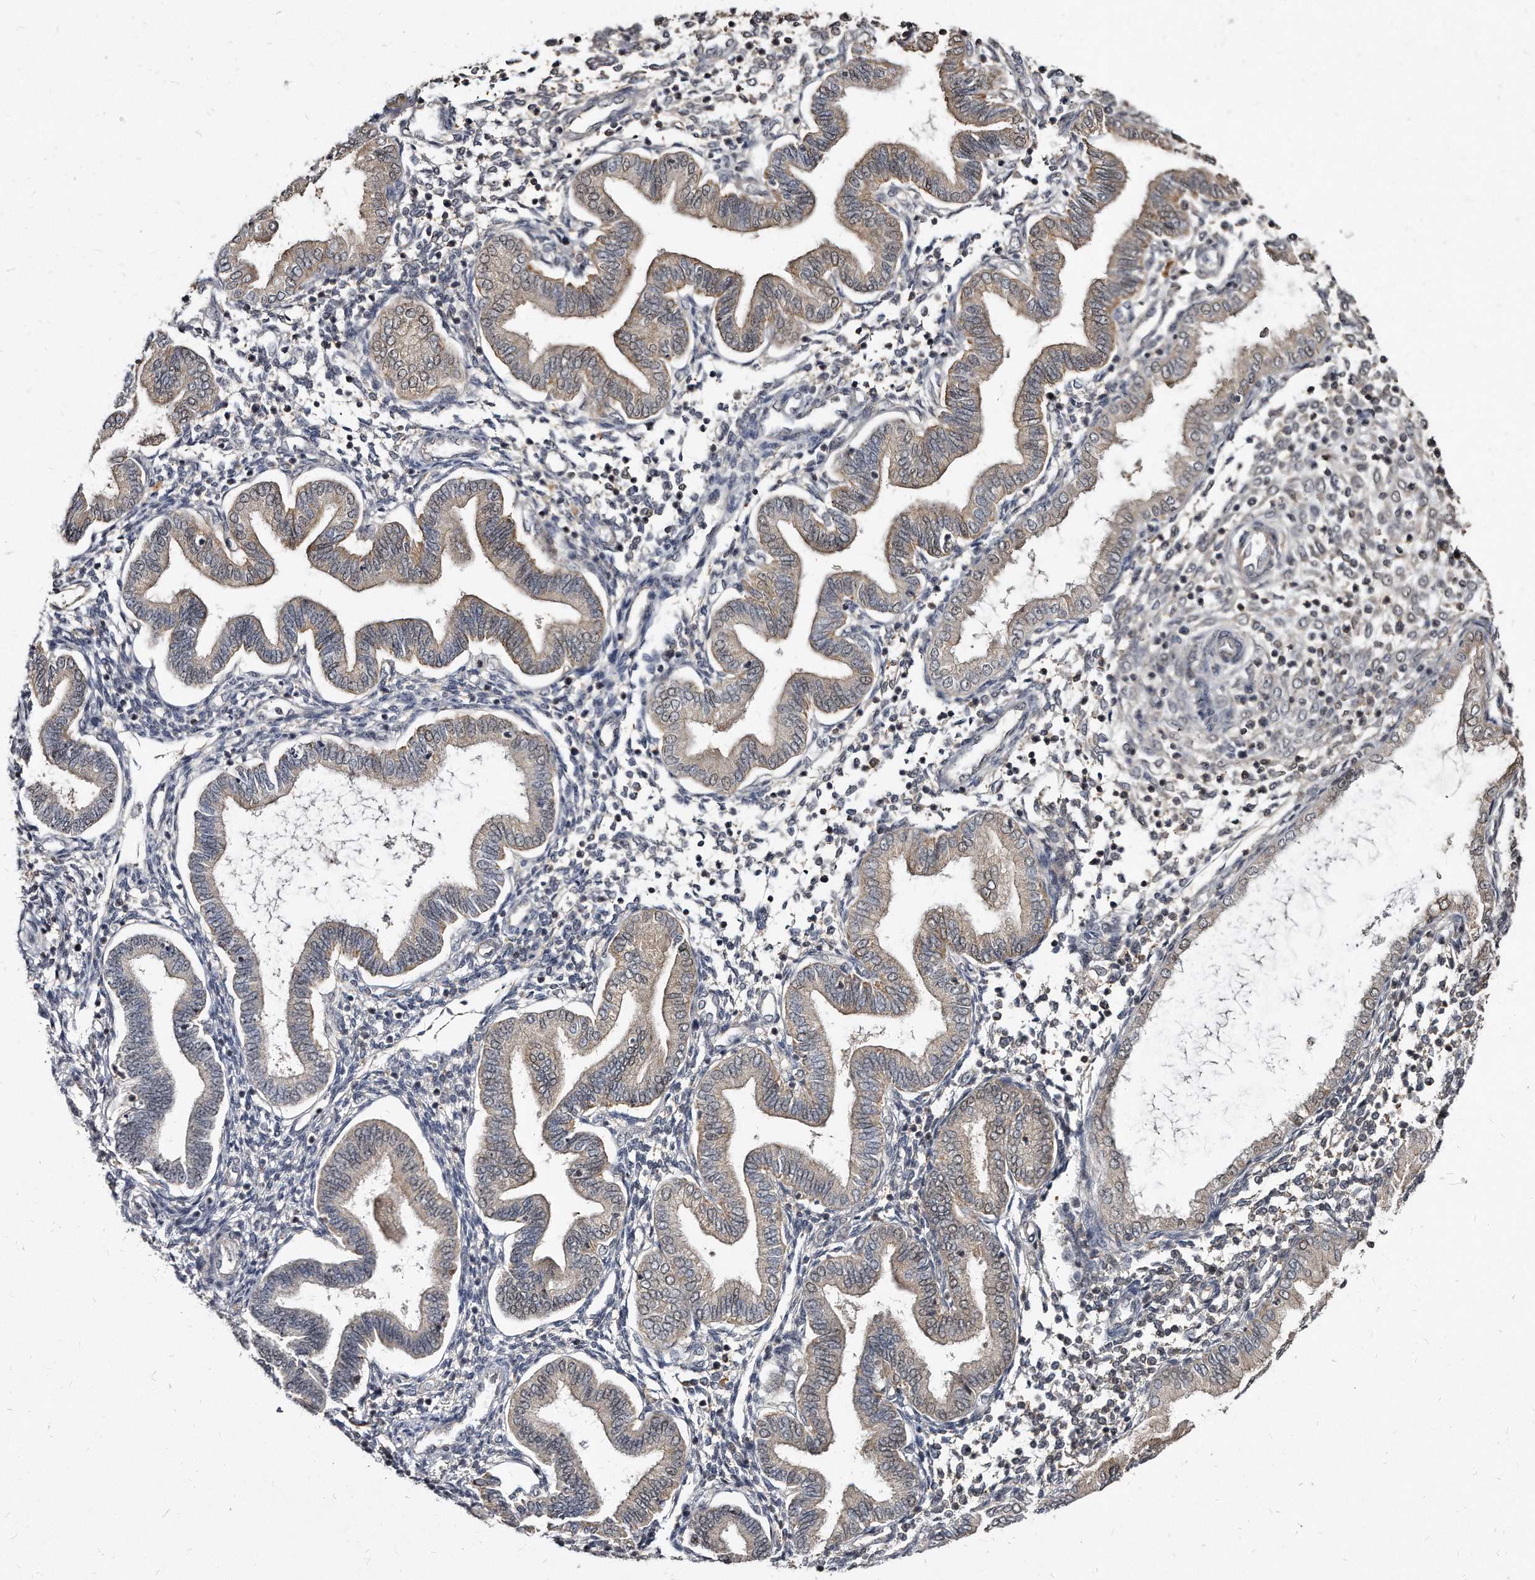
{"staining": {"intensity": "negative", "quantity": "none", "location": "none"}, "tissue": "endometrium", "cell_type": "Cells in endometrial stroma", "image_type": "normal", "snomed": [{"axis": "morphology", "description": "Normal tissue, NOS"}, {"axis": "topography", "description": "Endometrium"}], "caption": "A high-resolution micrograph shows immunohistochemistry staining of benign endometrium, which displays no significant staining in cells in endometrial stroma.", "gene": "KLHDC3", "patient": {"sex": "female", "age": 53}}